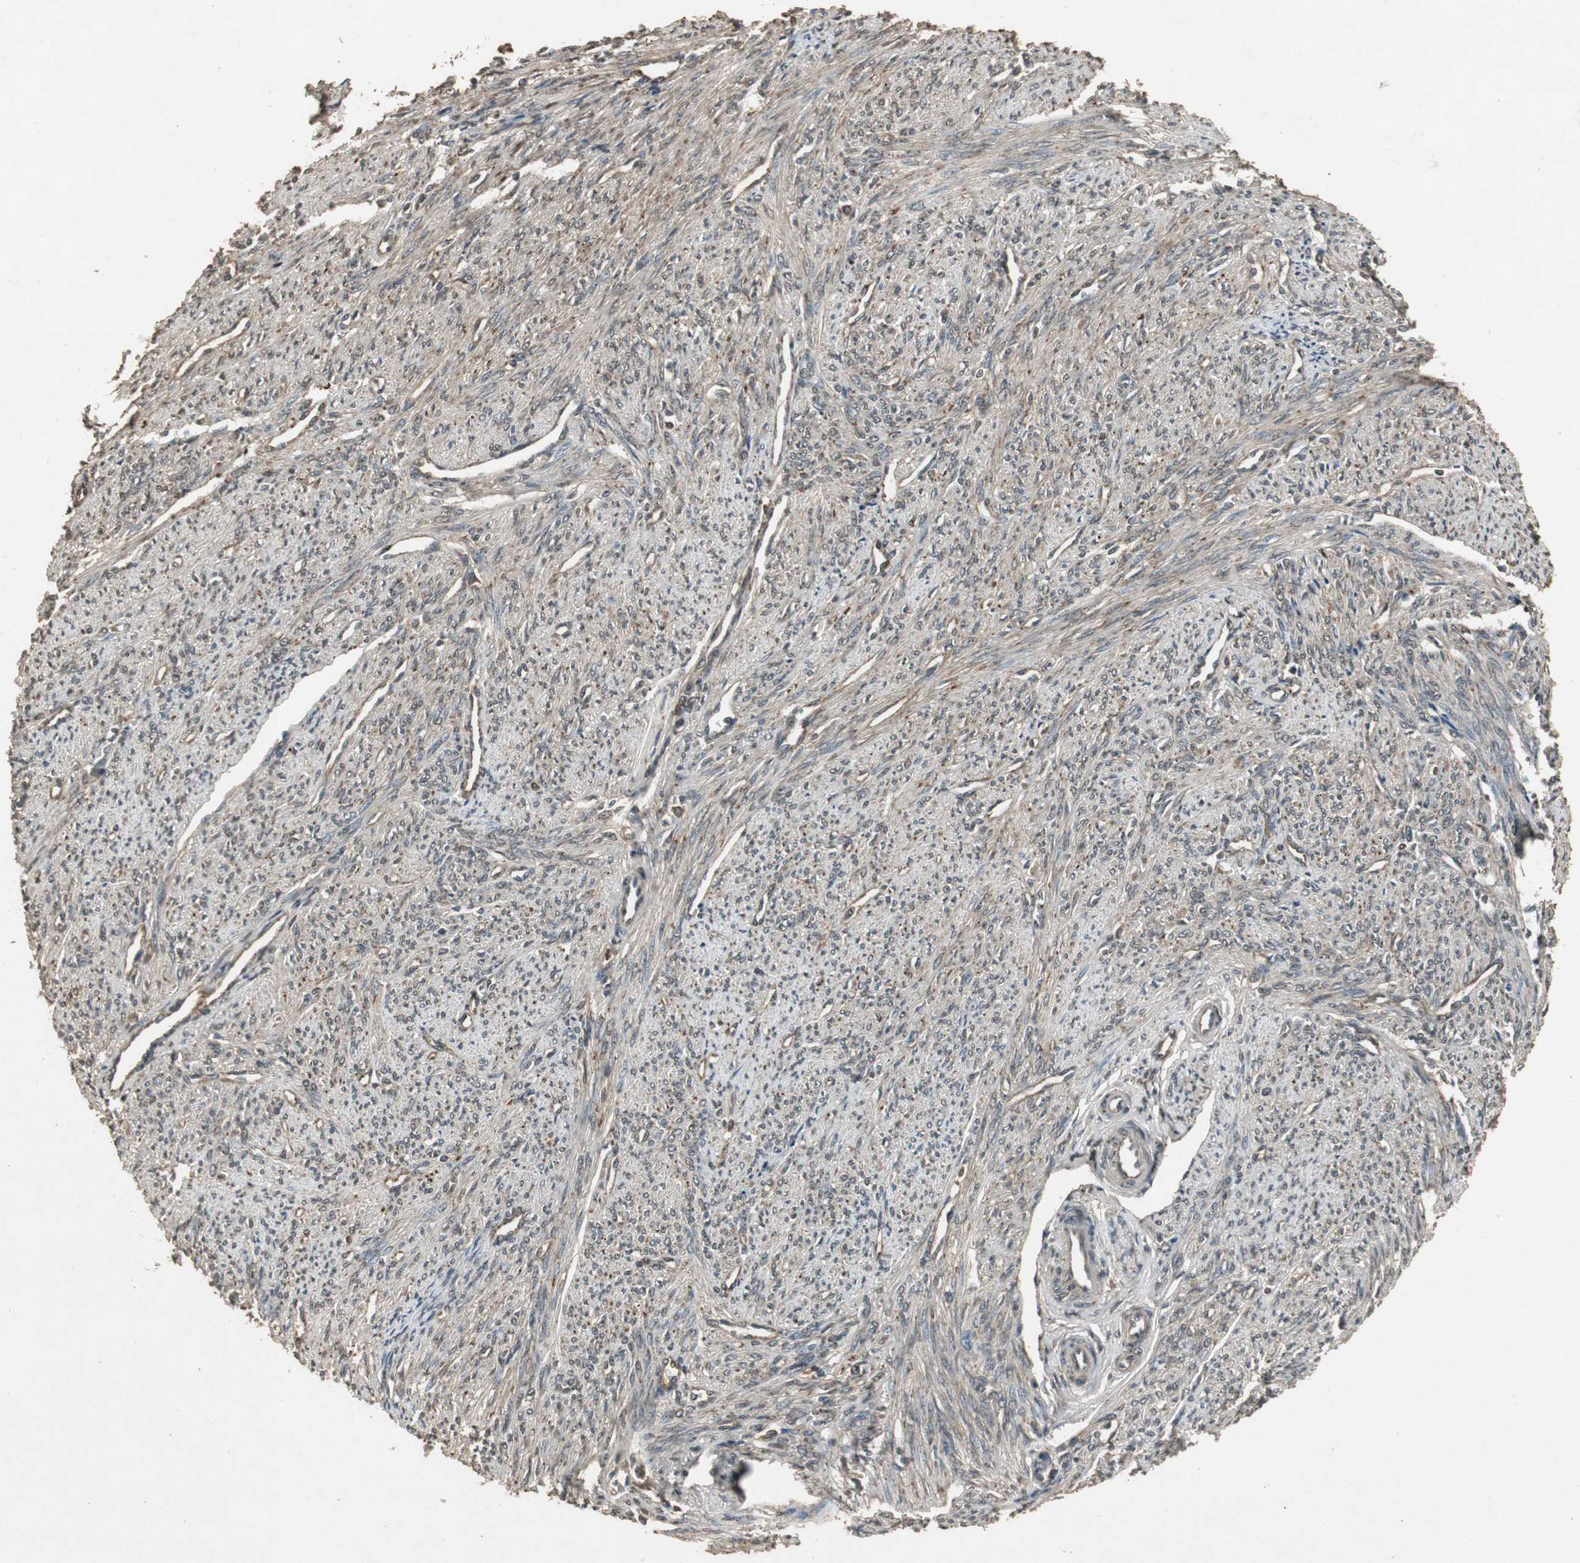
{"staining": {"intensity": "moderate", "quantity": ">75%", "location": "cytoplasmic/membranous,nuclear"}, "tissue": "smooth muscle", "cell_type": "Smooth muscle cells", "image_type": "normal", "snomed": [{"axis": "morphology", "description": "Normal tissue, NOS"}, {"axis": "topography", "description": "Smooth muscle"}], "caption": "Immunohistochemistry of unremarkable human smooth muscle exhibits medium levels of moderate cytoplasmic/membranous,nuclear staining in approximately >75% of smooth muscle cells. (DAB (3,3'-diaminobenzidine) IHC with brightfield microscopy, high magnification).", "gene": "EMX1", "patient": {"sex": "female", "age": 65}}